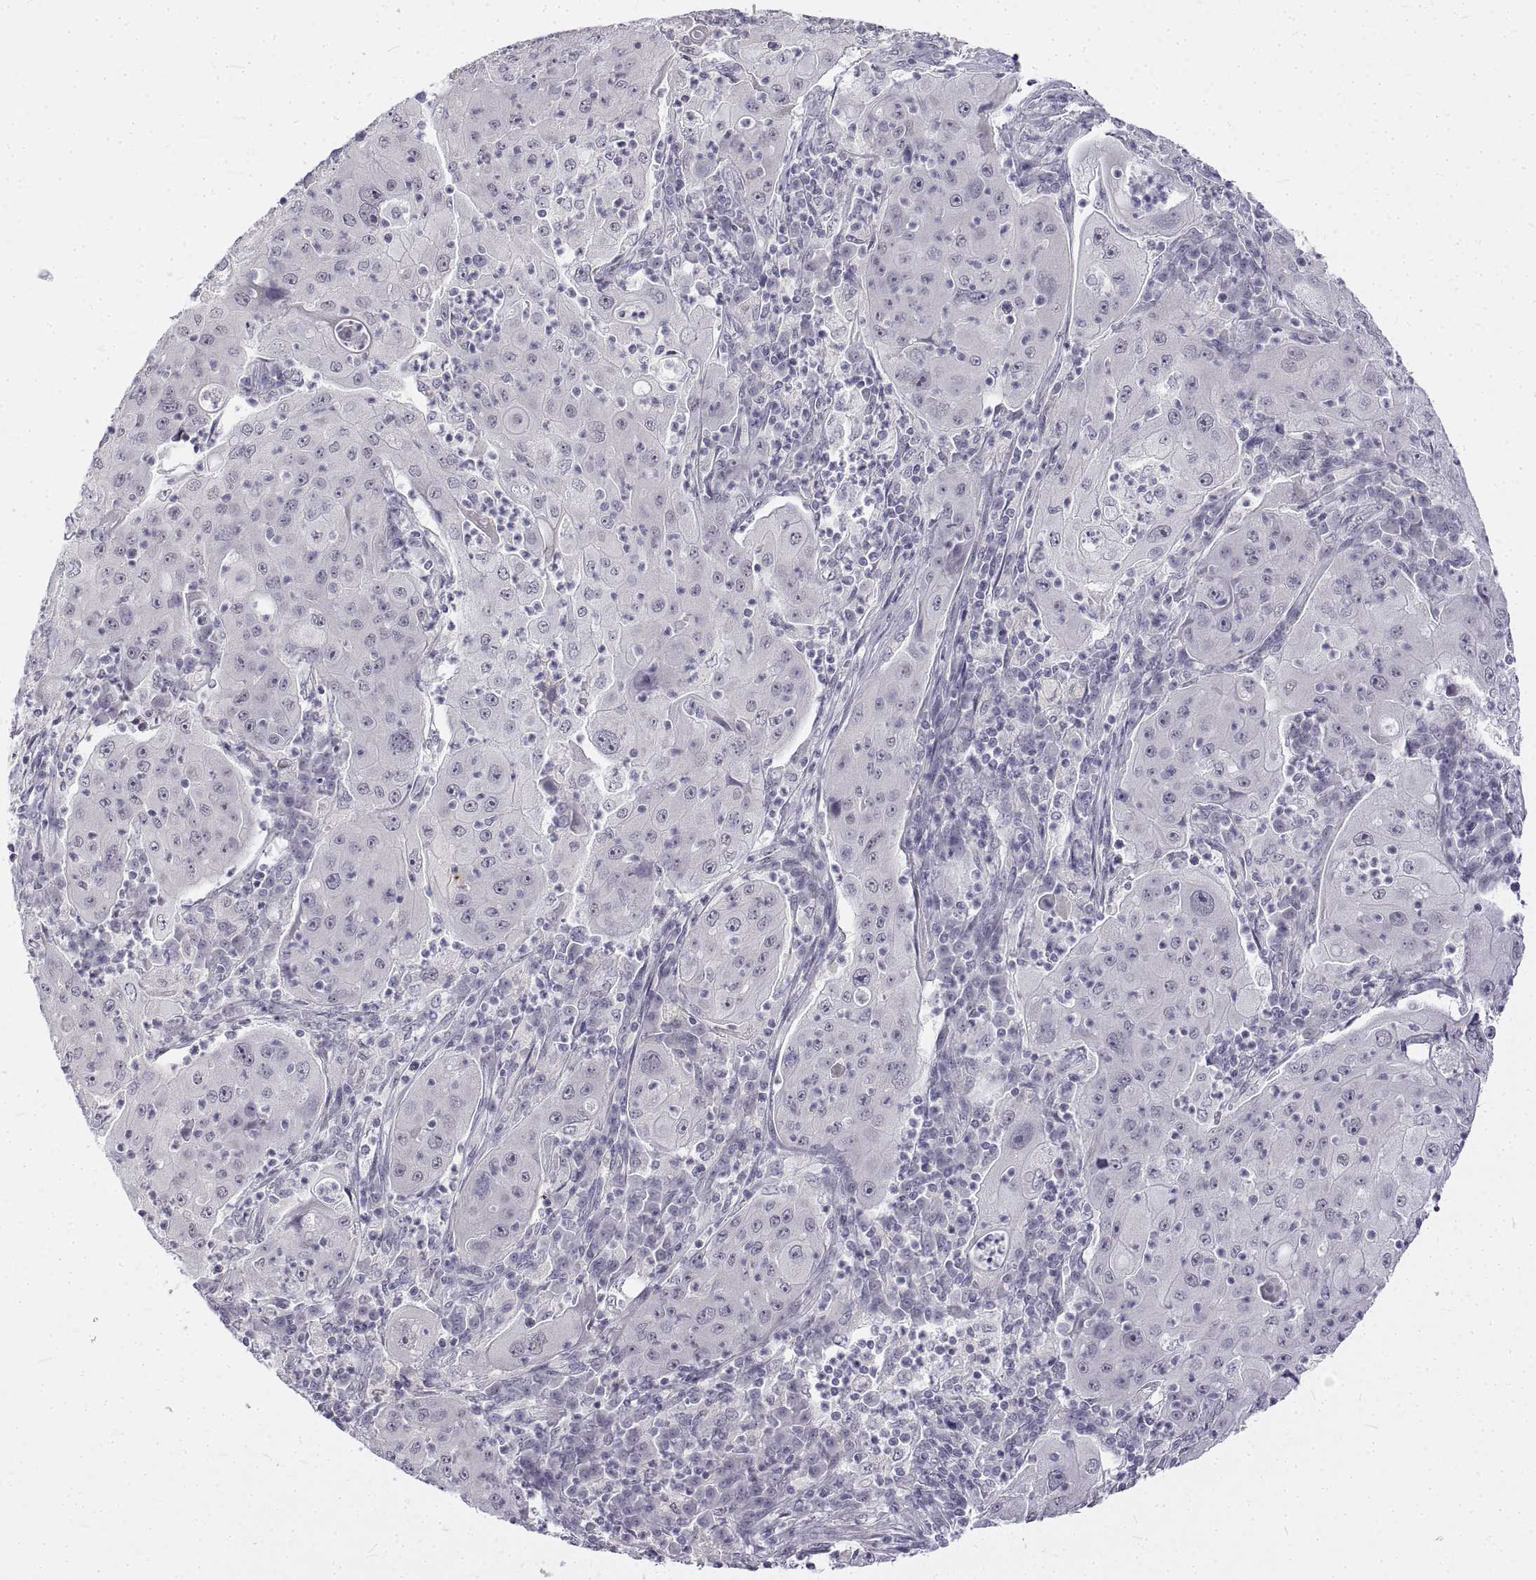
{"staining": {"intensity": "negative", "quantity": "none", "location": "none"}, "tissue": "lung cancer", "cell_type": "Tumor cells", "image_type": "cancer", "snomed": [{"axis": "morphology", "description": "Squamous cell carcinoma, NOS"}, {"axis": "topography", "description": "Lung"}], "caption": "This is an IHC photomicrograph of human lung squamous cell carcinoma. There is no positivity in tumor cells.", "gene": "ANO2", "patient": {"sex": "female", "age": 59}}